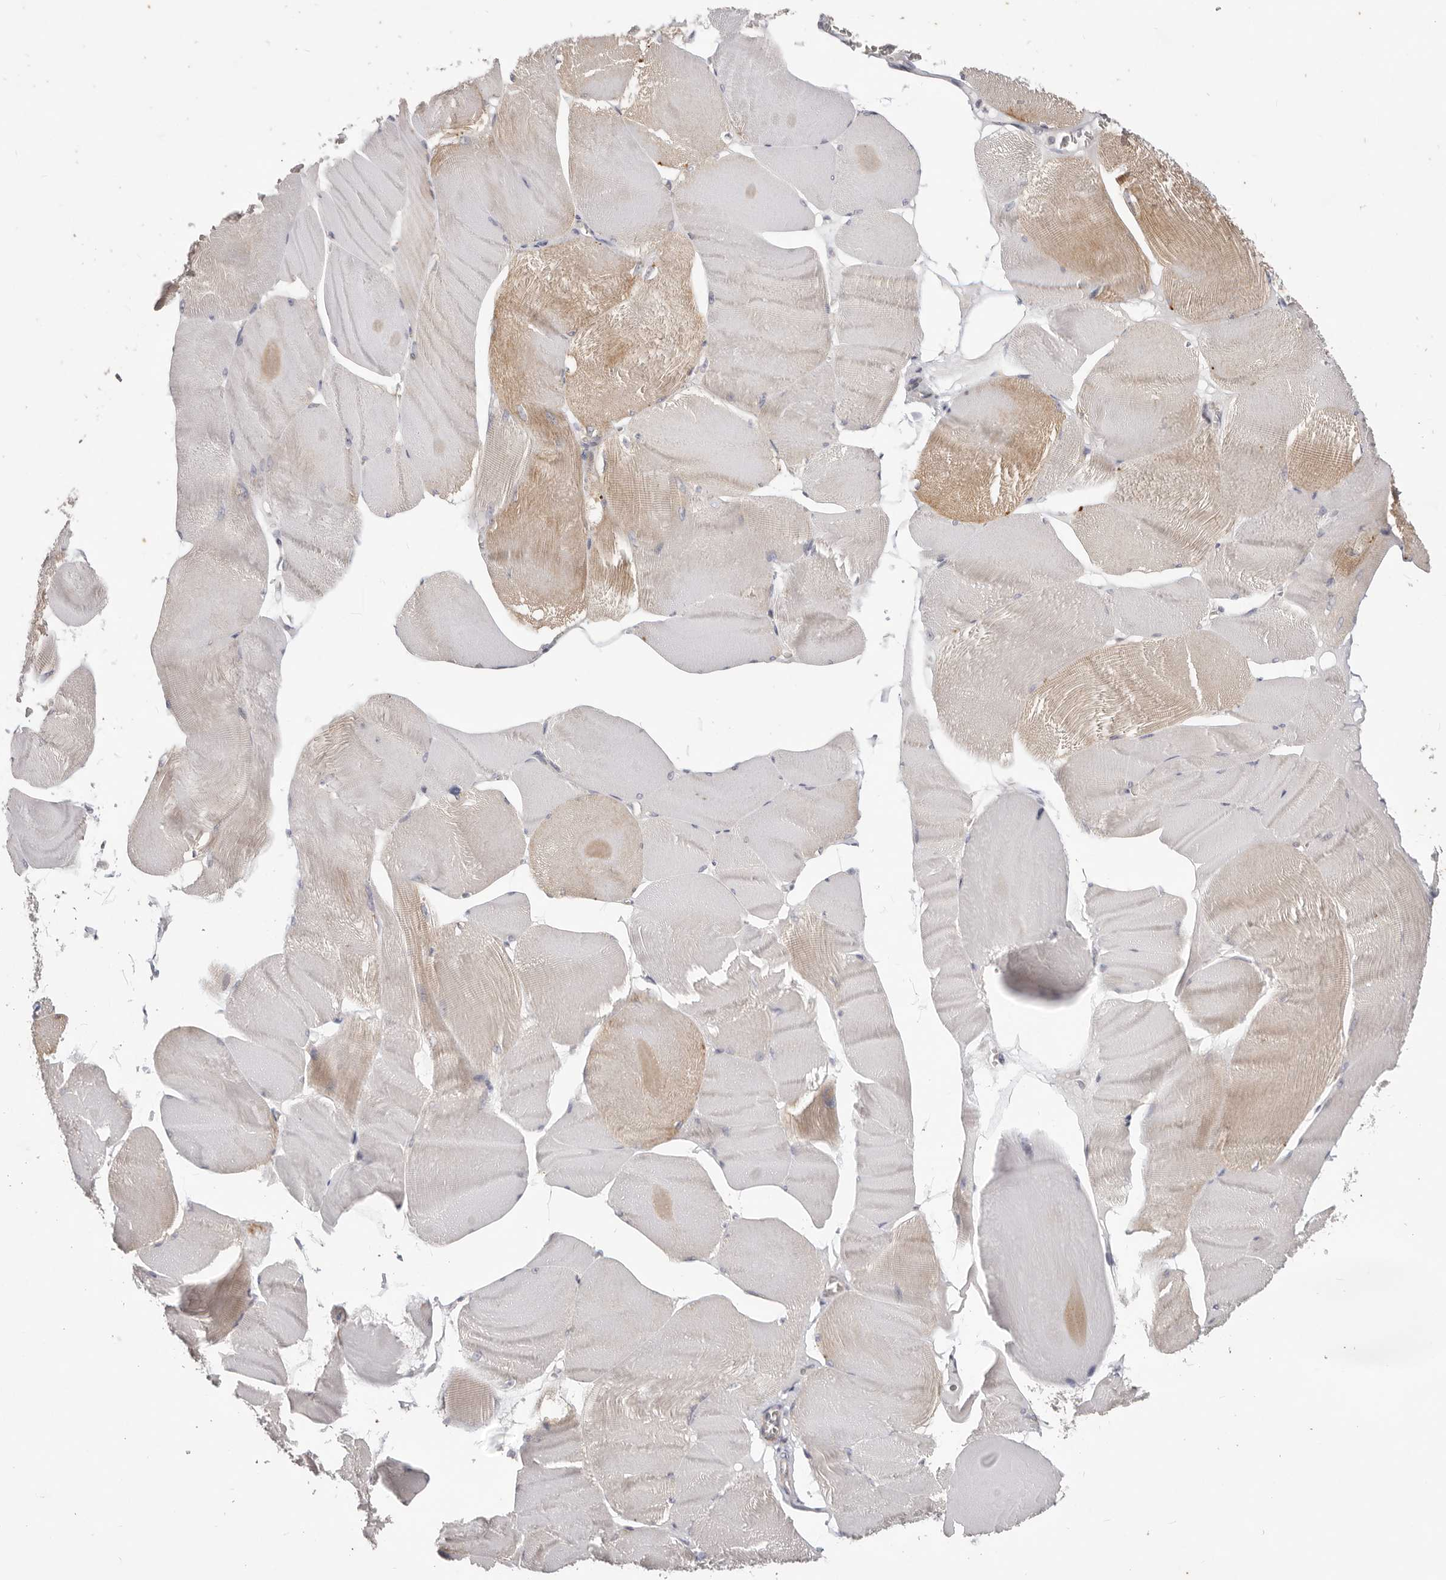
{"staining": {"intensity": "weak", "quantity": "<25%", "location": "cytoplasmic/membranous"}, "tissue": "skeletal muscle", "cell_type": "Myocytes", "image_type": "normal", "snomed": [{"axis": "morphology", "description": "Normal tissue, NOS"}, {"axis": "morphology", "description": "Basal cell carcinoma"}, {"axis": "topography", "description": "Skeletal muscle"}], "caption": "This is an immunohistochemistry (IHC) histopathology image of benign skeletal muscle. There is no staining in myocytes.", "gene": "WDR77", "patient": {"sex": "female", "age": 64}}